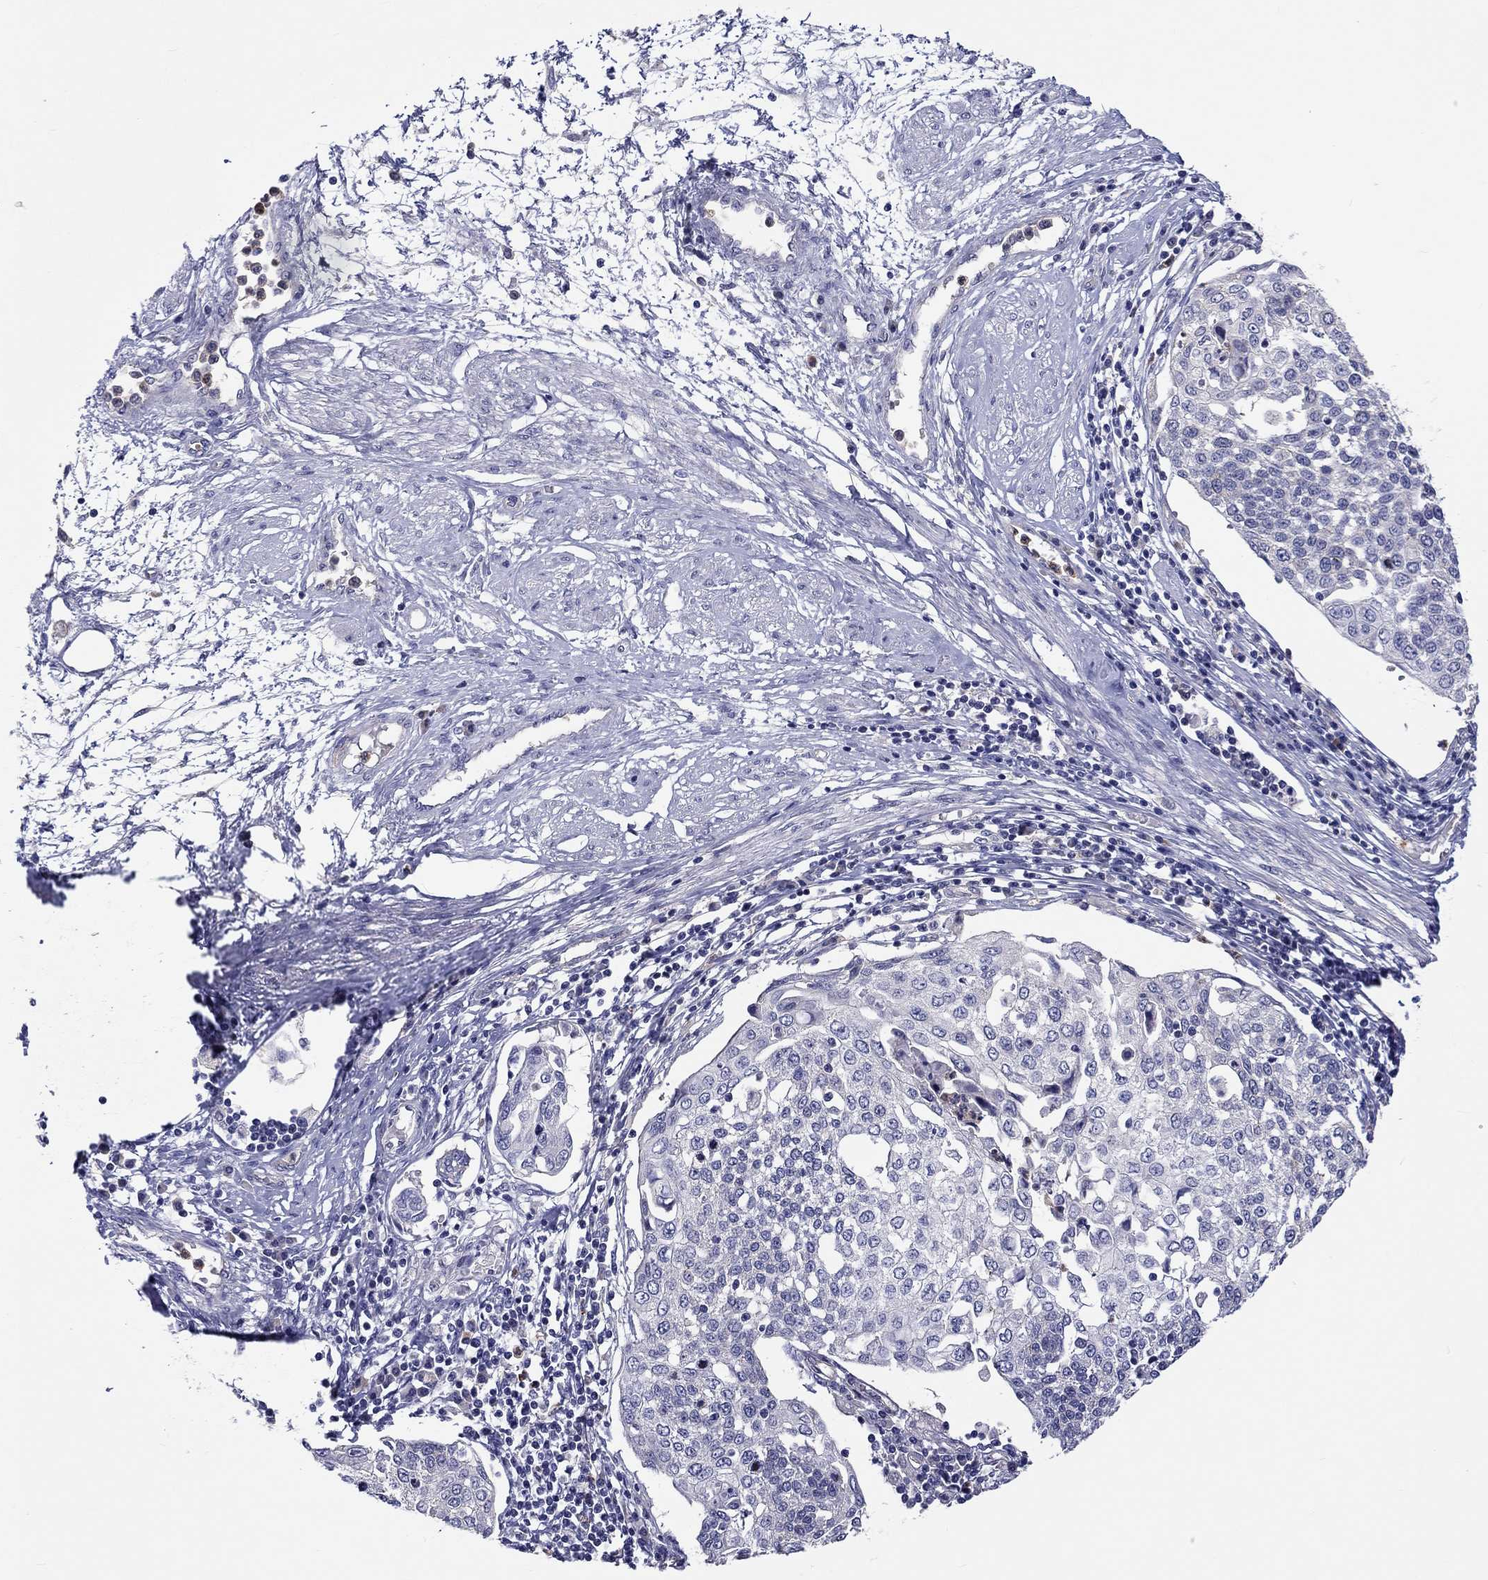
{"staining": {"intensity": "negative", "quantity": "none", "location": "none"}, "tissue": "cervical cancer", "cell_type": "Tumor cells", "image_type": "cancer", "snomed": [{"axis": "morphology", "description": "Squamous cell carcinoma, NOS"}, {"axis": "topography", "description": "Cervix"}], "caption": "This is an immunohistochemistry micrograph of cervical squamous cell carcinoma. There is no positivity in tumor cells.", "gene": "ABCG4", "patient": {"sex": "female", "age": 34}}